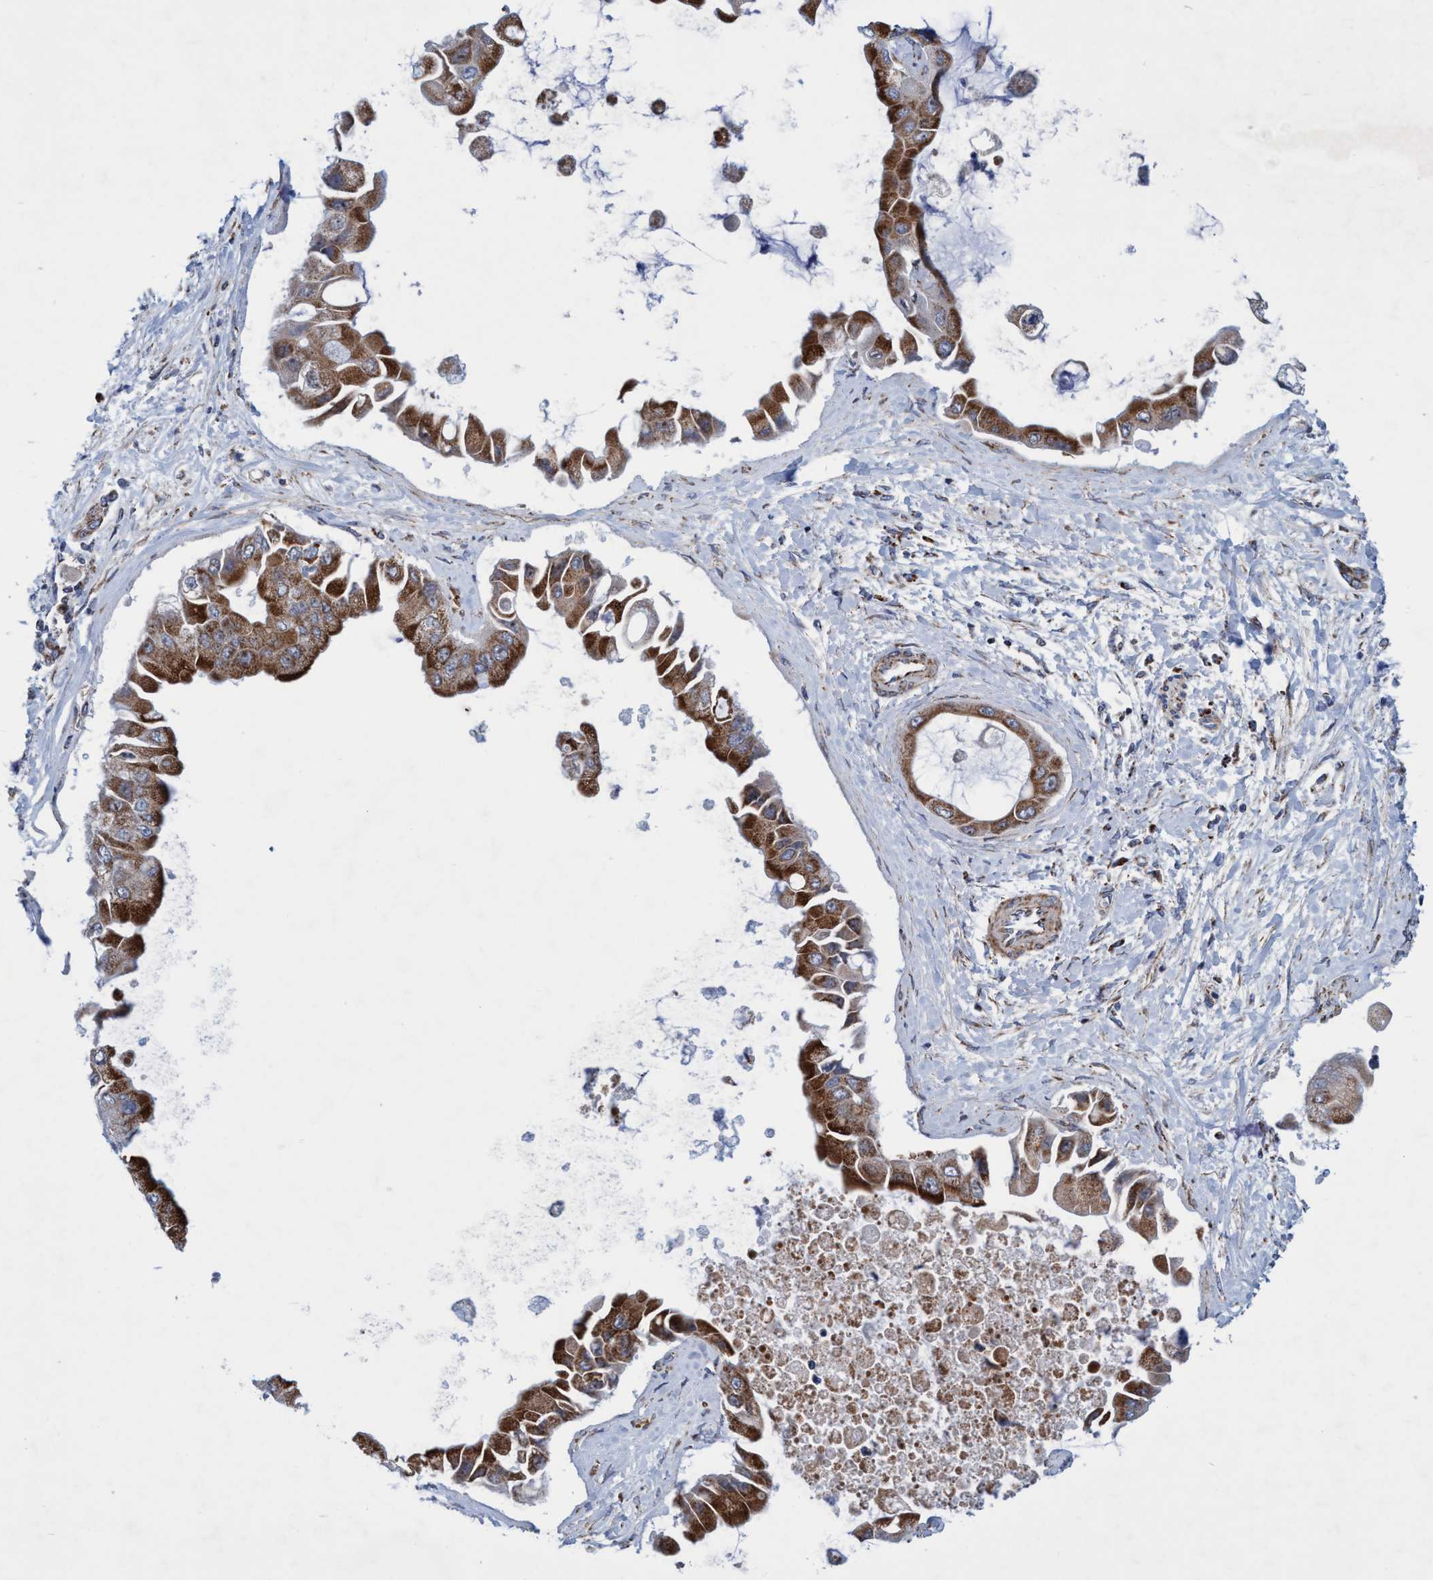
{"staining": {"intensity": "strong", "quantity": ">75%", "location": "cytoplasmic/membranous"}, "tissue": "liver cancer", "cell_type": "Tumor cells", "image_type": "cancer", "snomed": [{"axis": "morphology", "description": "Cholangiocarcinoma"}, {"axis": "topography", "description": "Liver"}], "caption": "IHC micrograph of human liver cholangiocarcinoma stained for a protein (brown), which shows high levels of strong cytoplasmic/membranous expression in about >75% of tumor cells.", "gene": "POLR1F", "patient": {"sex": "male", "age": 50}}